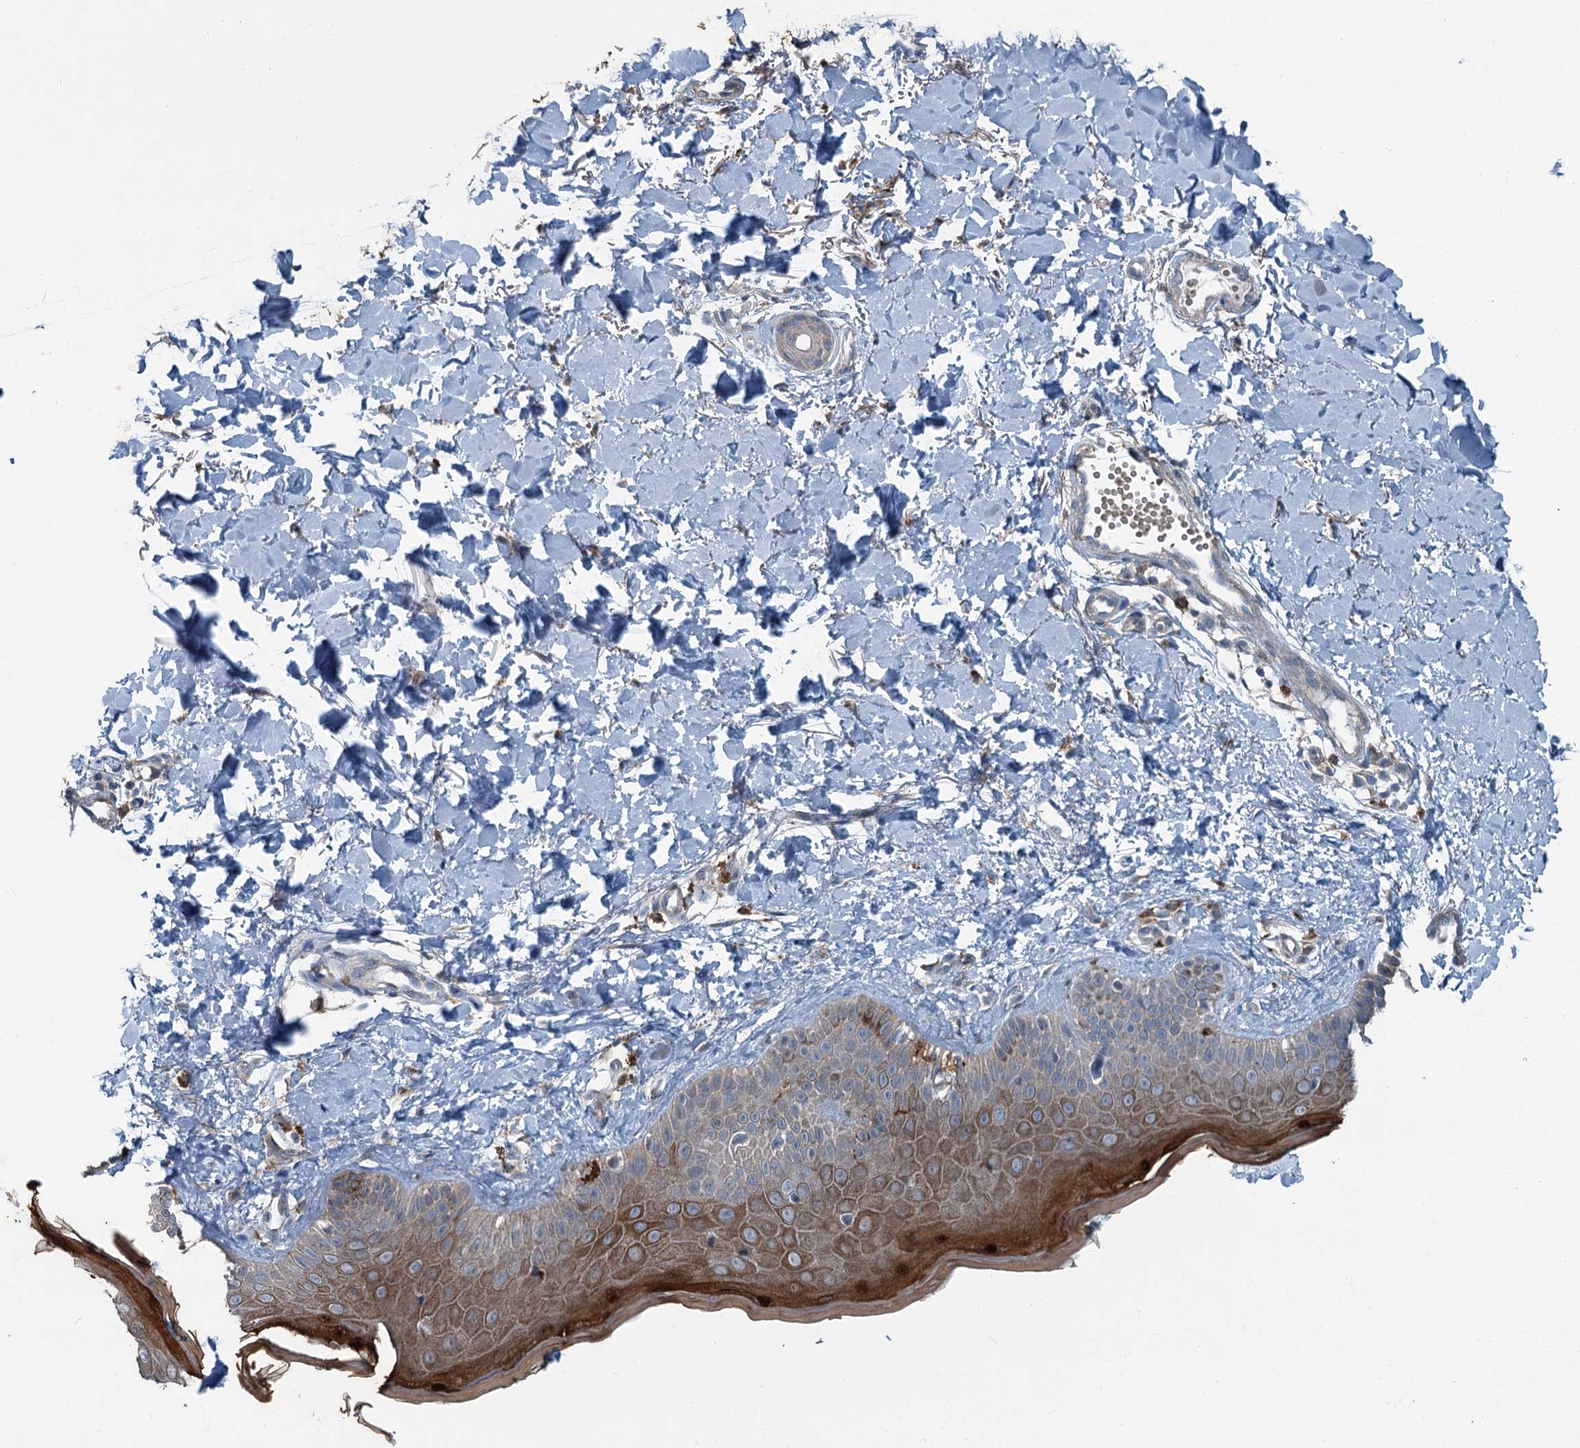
{"staining": {"intensity": "moderate", "quantity": ">75%", "location": "cytoplasmic/membranous"}, "tissue": "skin", "cell_type": "Fibroblasts", "image_type": "normal", "snomed": [{"axis": "morphology", "description": "Normal tissue, NOS"}, {"axis": "topography", "description": "Skin"}], "caption": "Moderate cytoplasmic/membranous expression is present in approximately >75% of fibroblasts in benign skin. Using DAB (3,3'-diaminobenzidine) (brown) and hematoxylin (blue) stains, captured at high magnification using brightfield microscopy.", "gene": "AXL", "patient": {"sex": "male", "age": 52}}